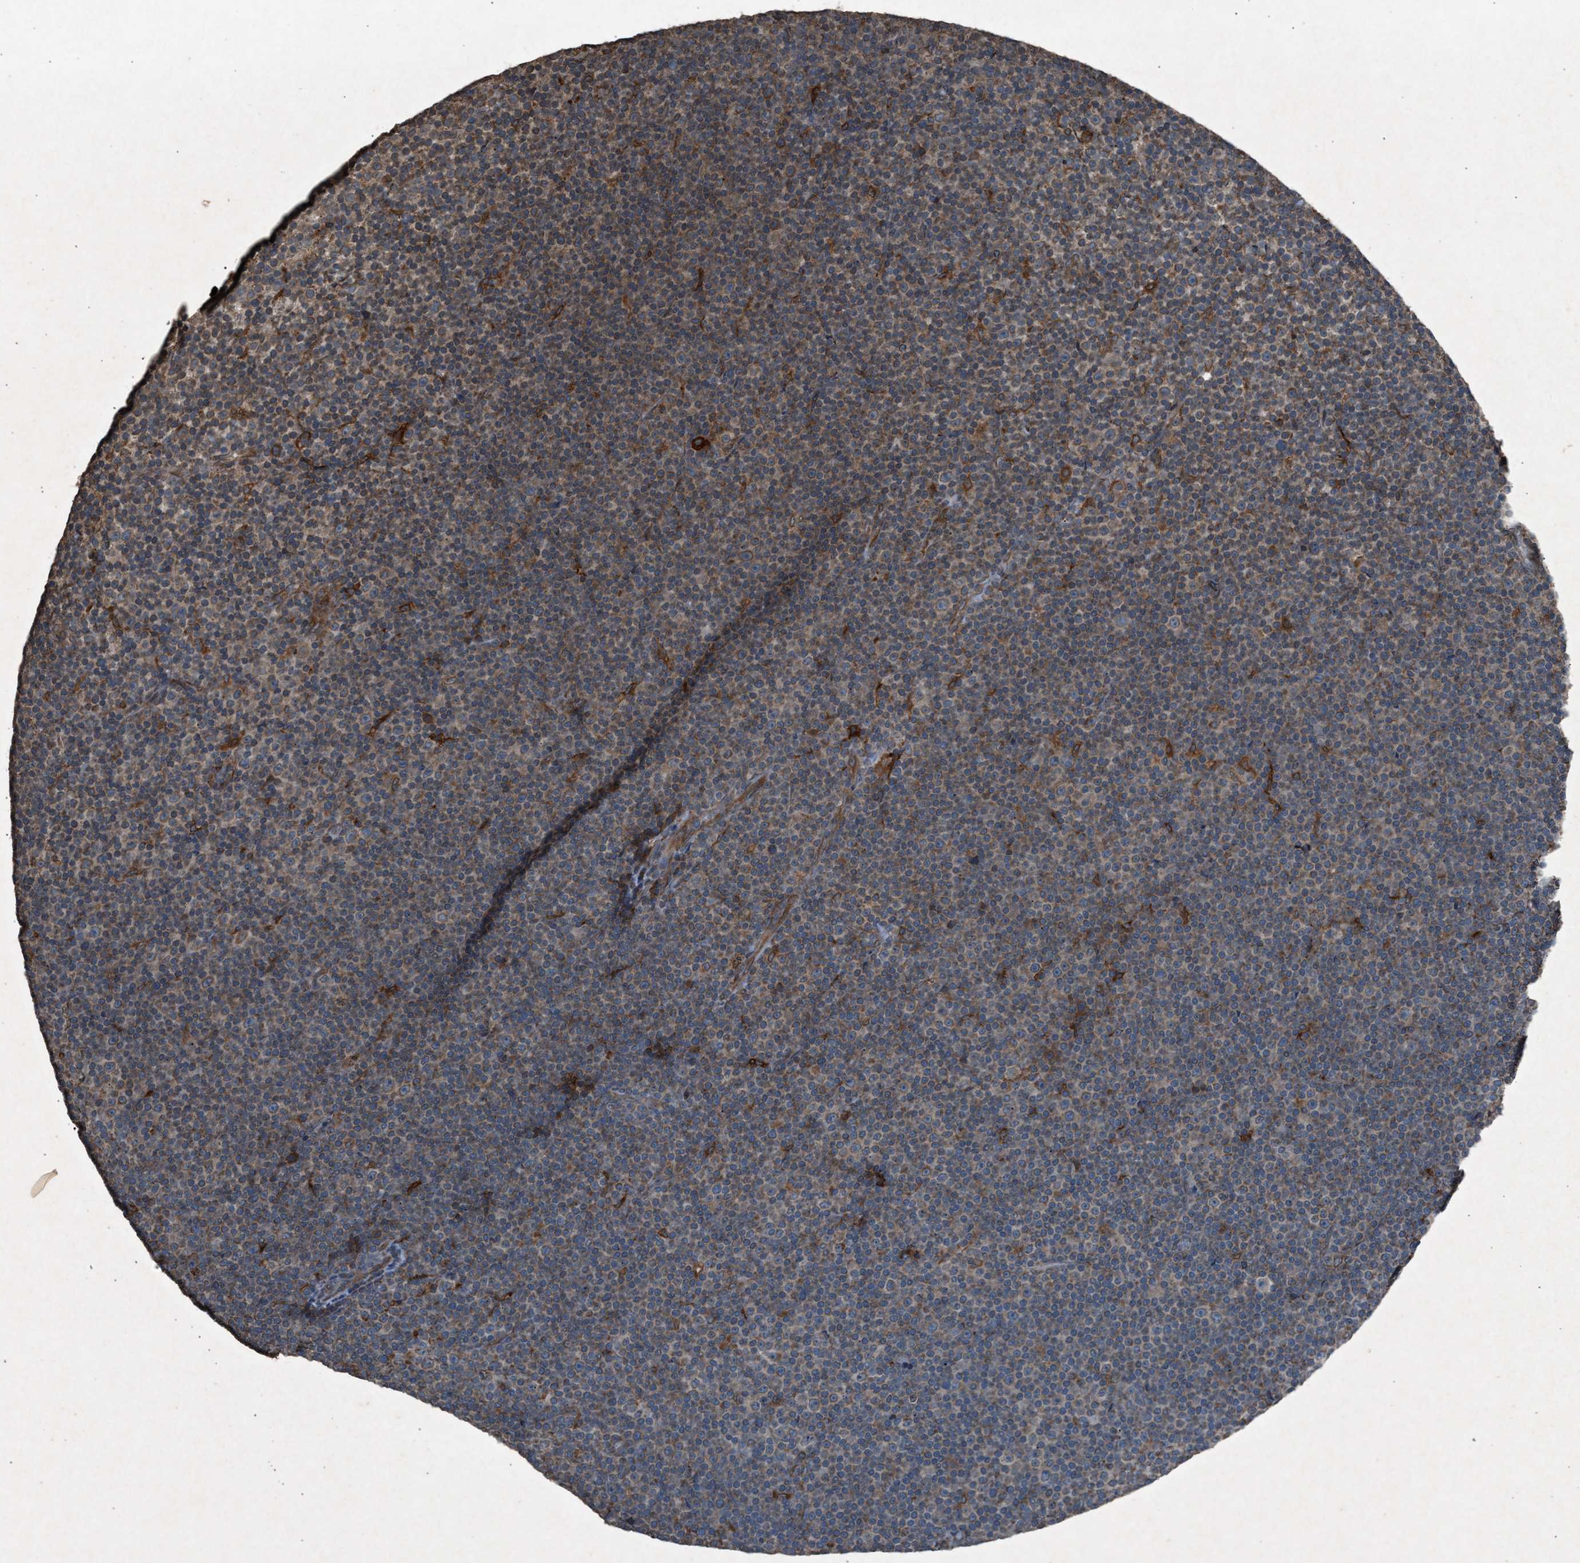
{"staining": {"intensity": "weak", "quantity": "25%-75%", "location": "cytoplasmic/membranous"}, "tissue": "lymphoma", "cell_type": "Tumor cells", "image_type": "cancer", "snomed": [{"axis": "morphology", "description": "Malignant lymphoma, non-Hodgkin's type, Low grade"}, {"axis": "topography", "description": "Lymph node"}], "caption": "Protein expression analysis of human lymphoma reveals weak cytoplasmic/membranous staining in about 25%-75% of tumor cells.", "gene": "CALR", "patient": {"sex": "female", "age": 67}}